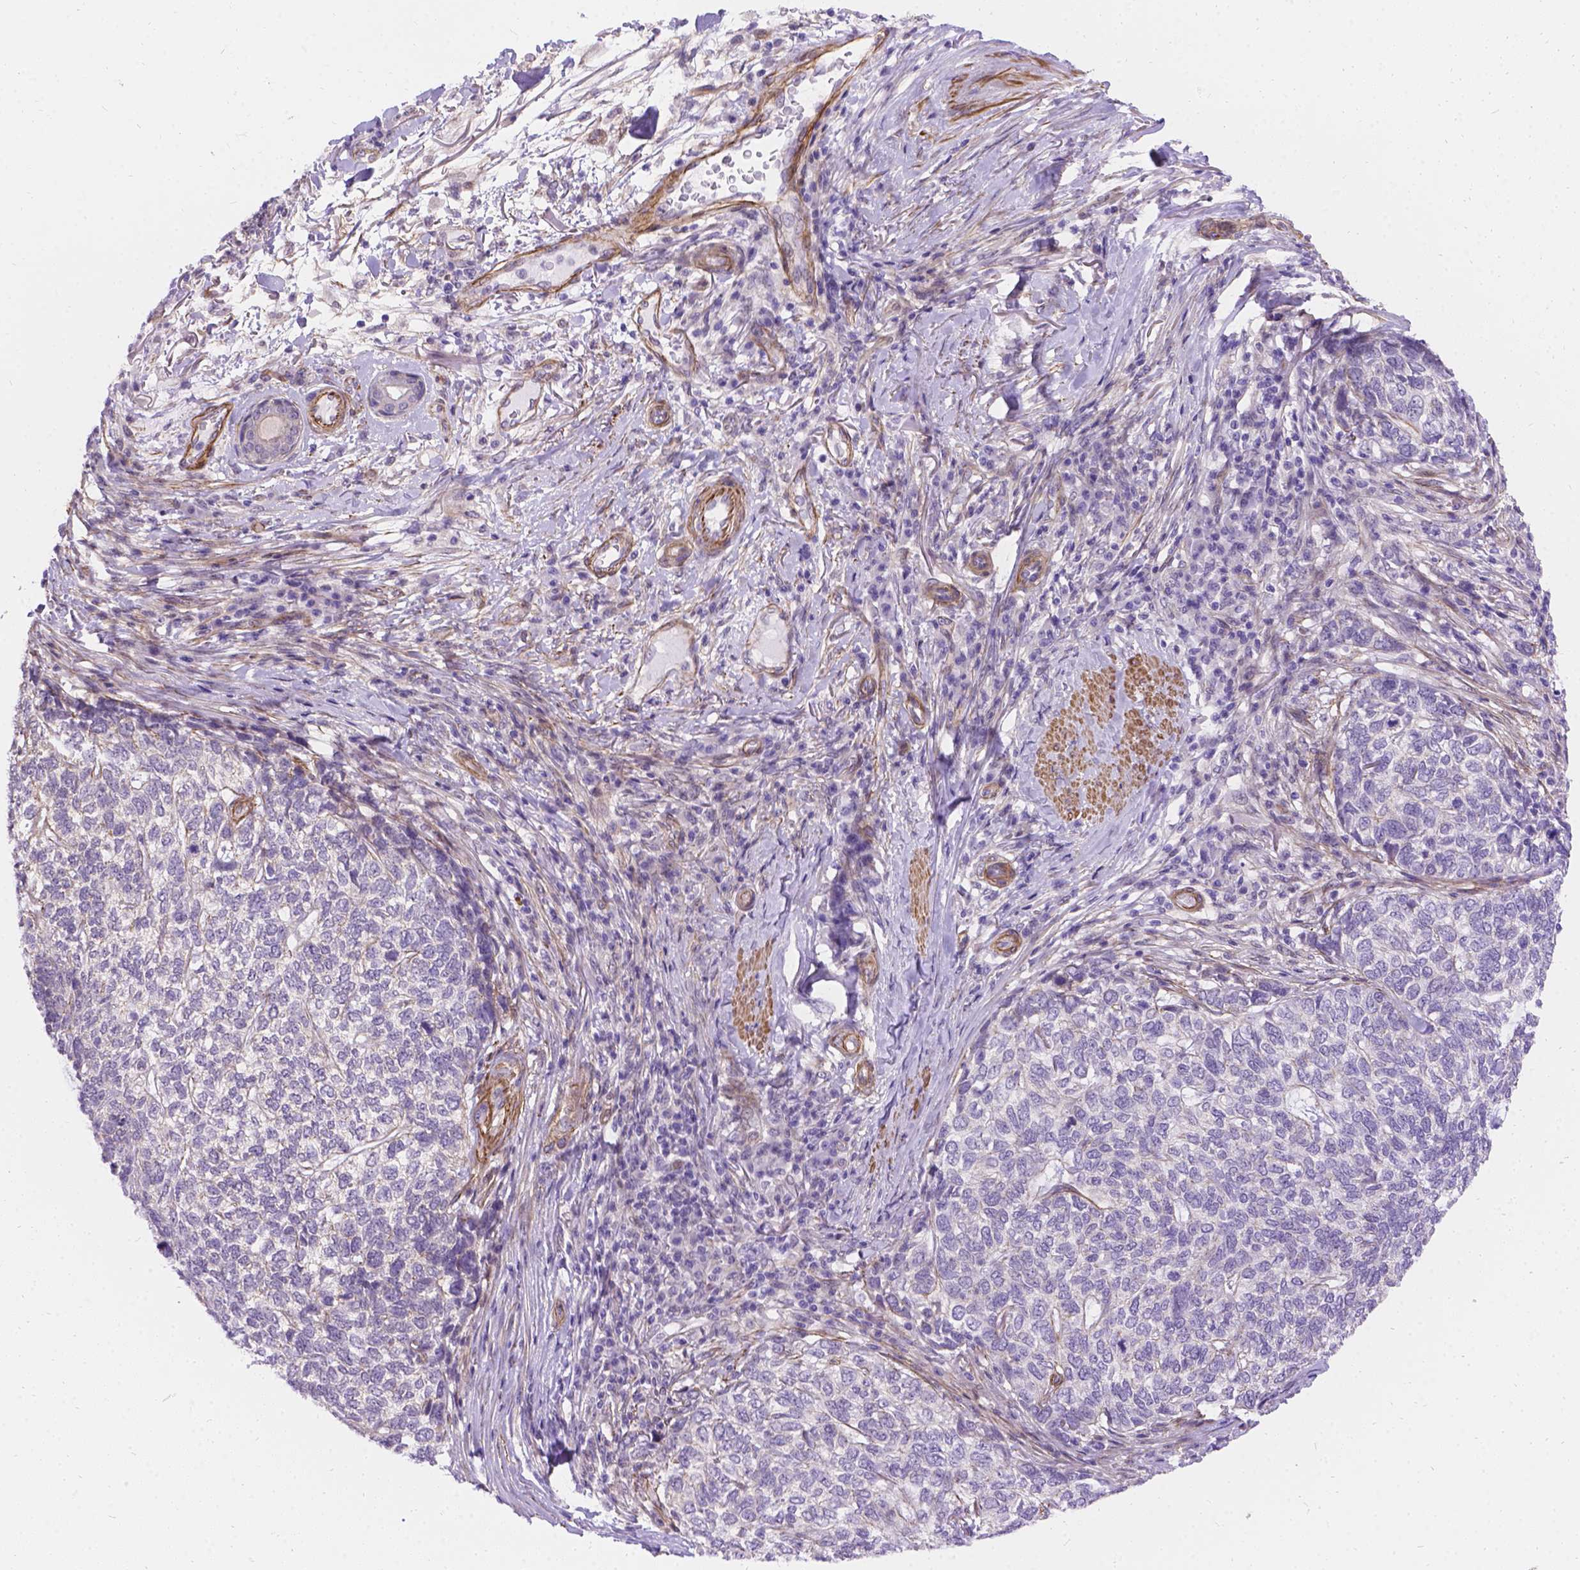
{"staining": {"intensity": "negative", "quantity": "none", "location": "none"}, "tissue": "skin cancer", "cell_type": "Tumor cells", "image_type": "cancer", "snomed": [{"axis": "morphology", "description": "Basal cell carcinoma"}, {"axis": "topography", "description": "Skin"}], "caption": "Tumor cells are negative for protein expression in human skin cancer.", "gene": "PALS1", "patient": {"sex": "female", "age": 65}}